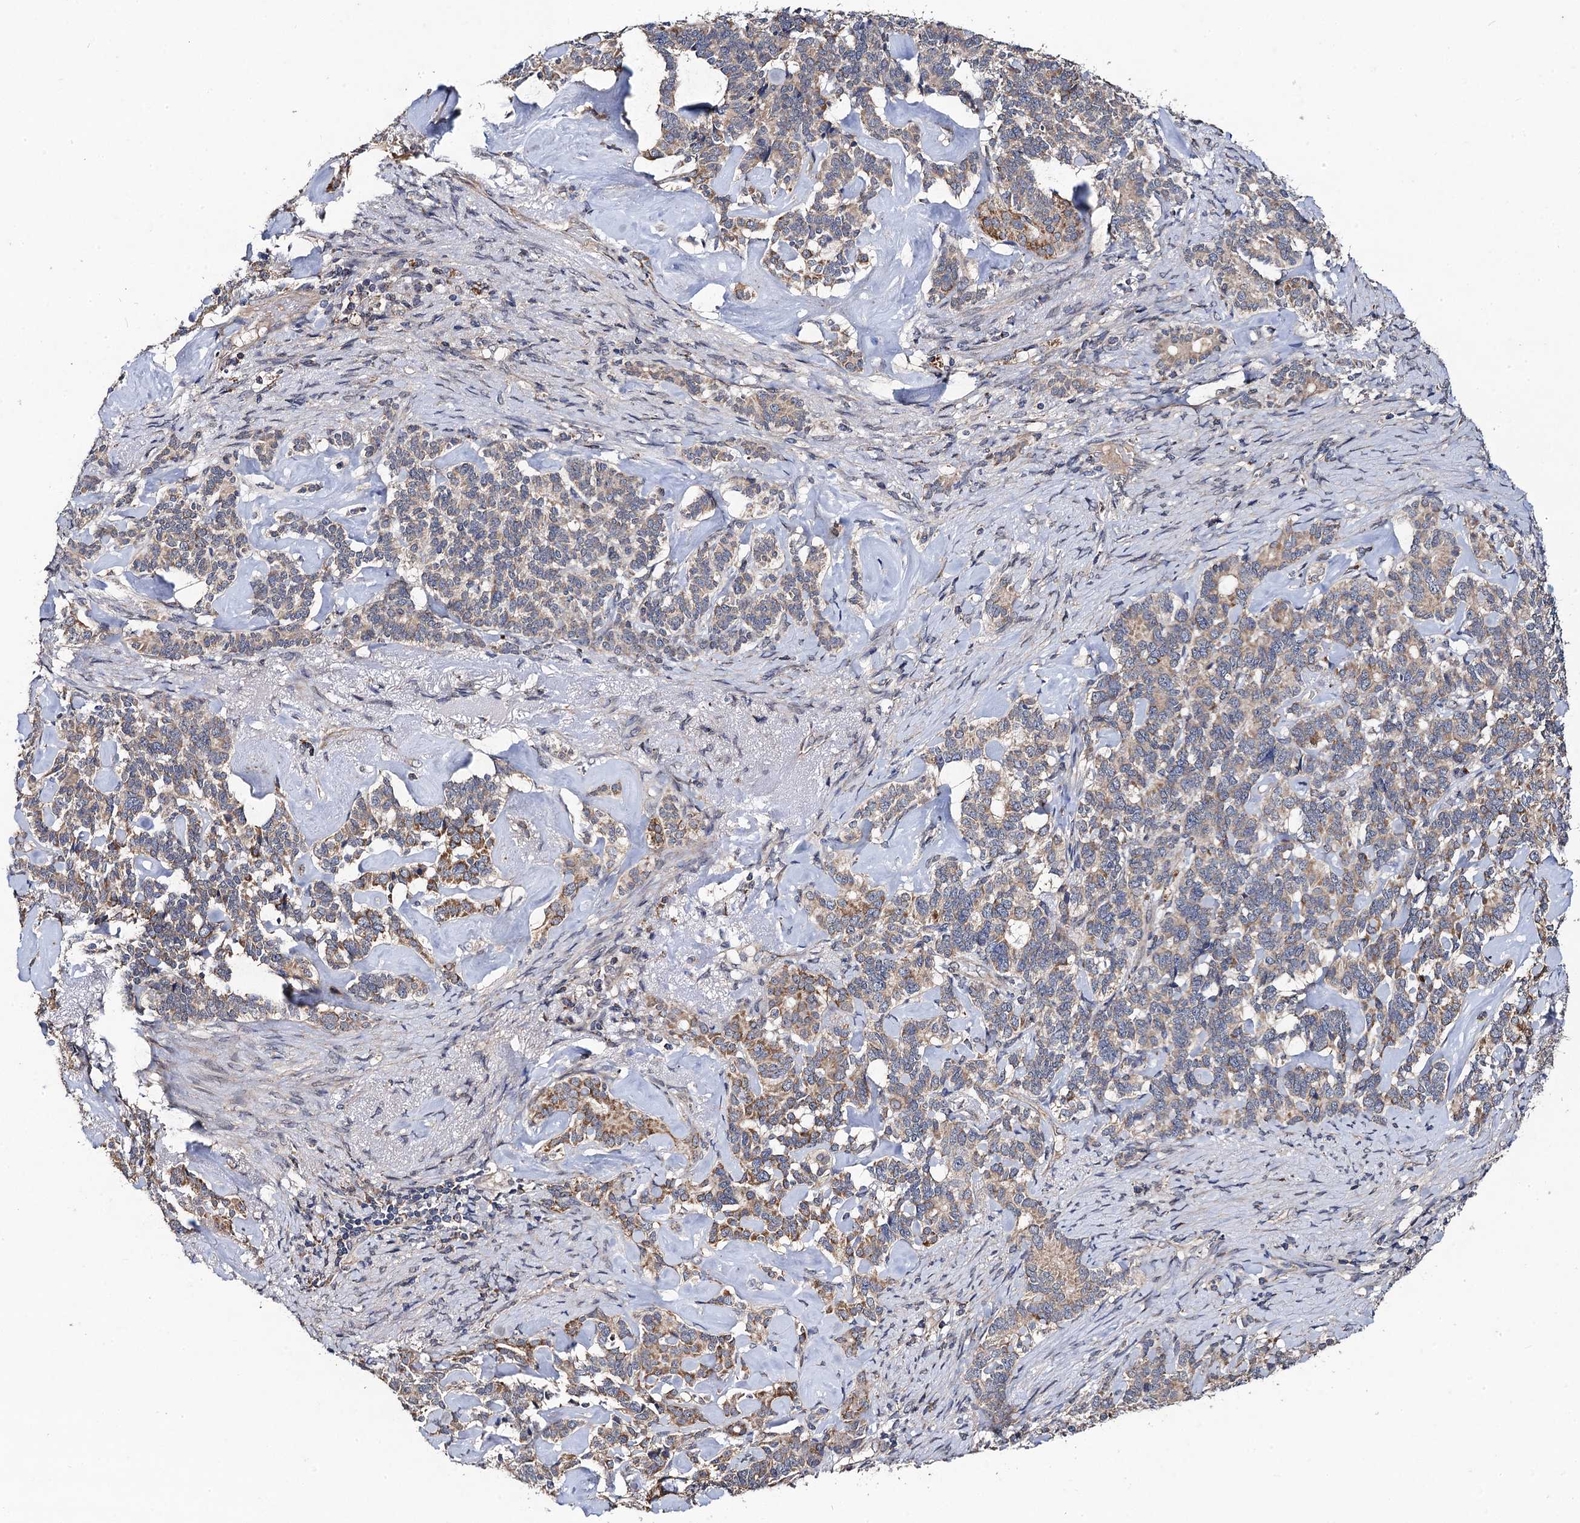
{"staining": {"intensity": "weak", "quantity": "25%-75%", "location": "cytoplasmic/membranous"}, "tissue": "pancreatic cancer", "cell_type": "Tumor cells", "image_type": "cancer", "snomed": [{"axis": "morphology", "description": "Adenocarcinoma, NOS"}, {"axis": "topography", "description": "Pancreas"}], "caption": "Brown immunohistochemical staining in human pancreatic cancer shows weak cytoplasmic/membranous positivity in about 25%-75% of tumor cells.", "gene": "VPS37D", "patient": {"sex": "female", "age": 74}}